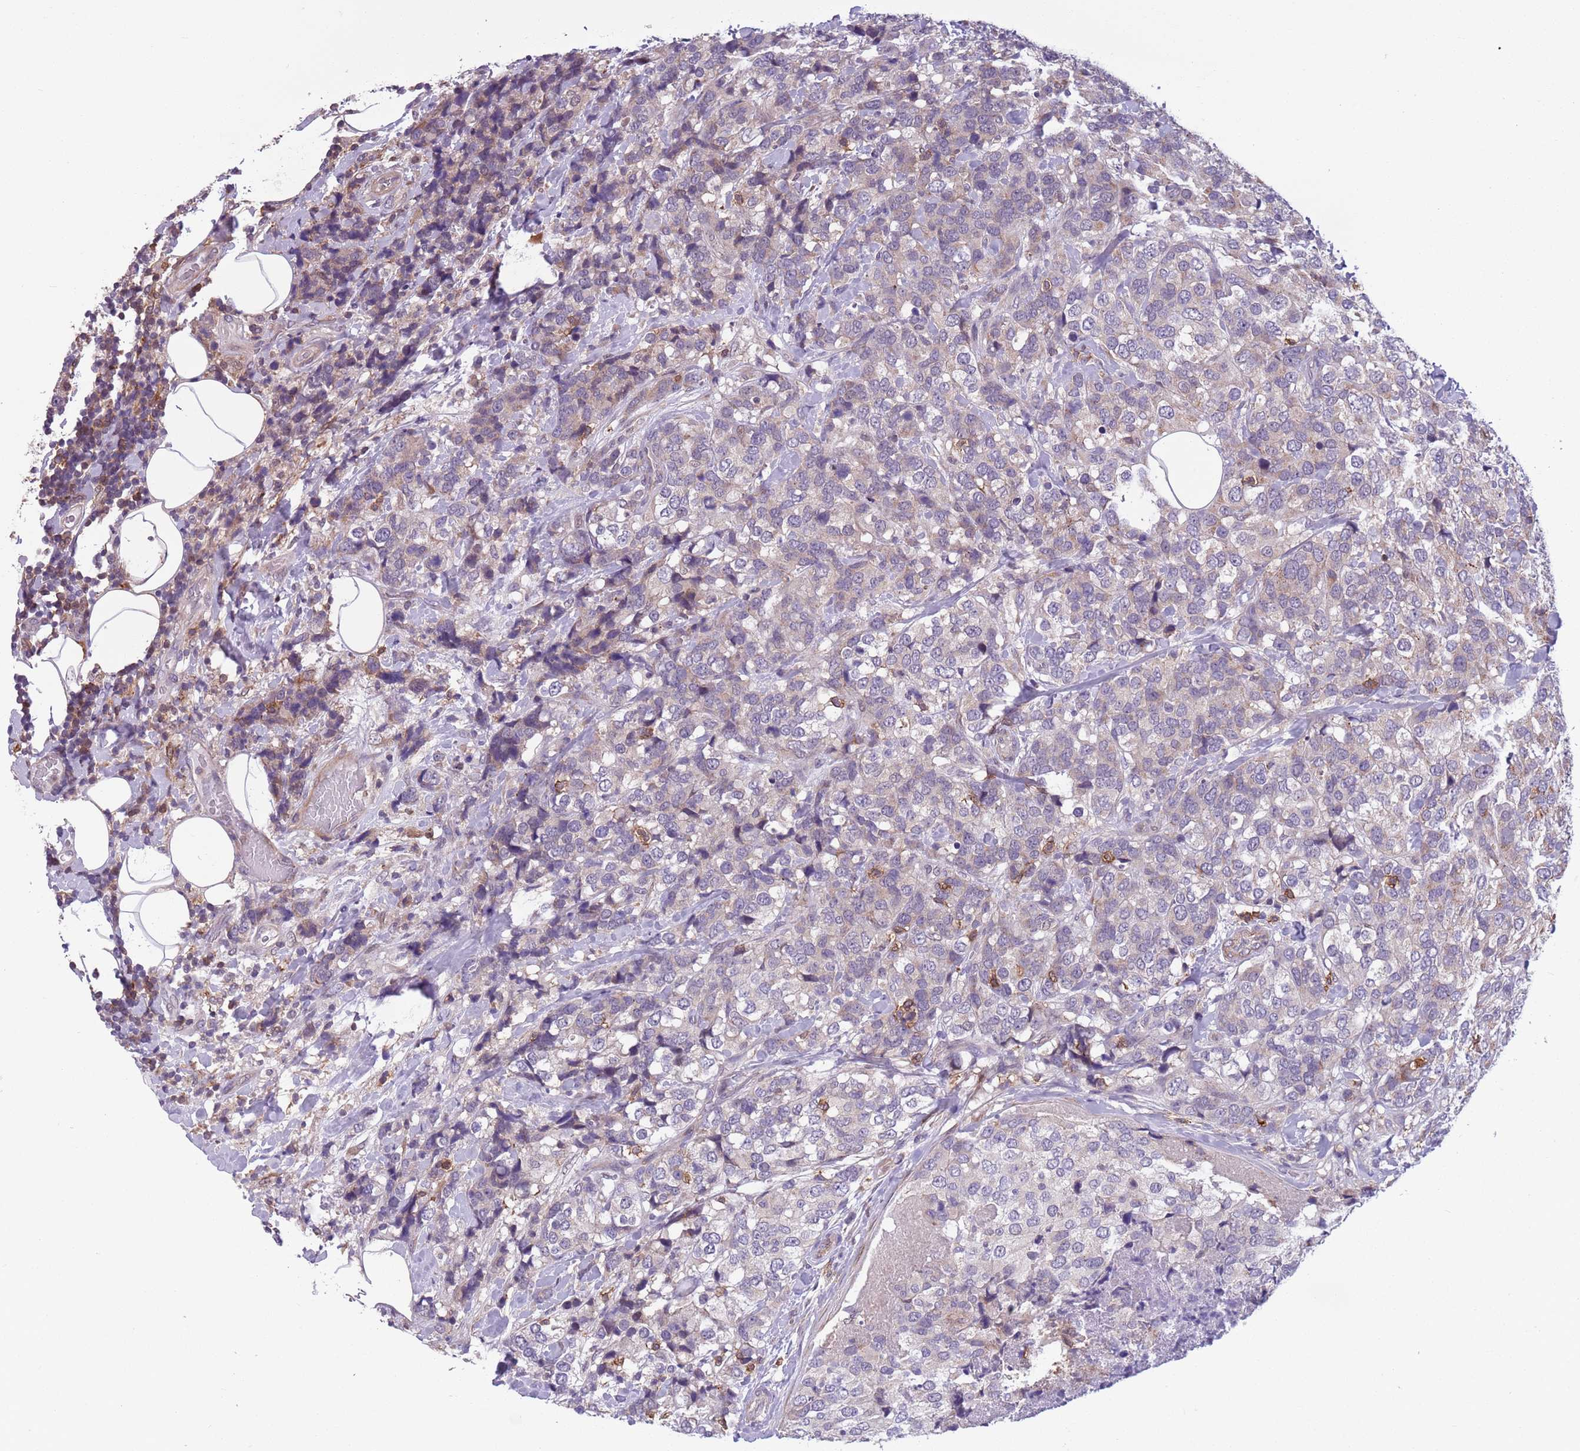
{"staining": {"intensity": "negative", "quantity": "none", "location": "none"}, "tissue": "breast cancer", "cell_type": "Tumor cells", "image_type": "cancer", "snomed": [{"axis": "morphology", "description": "Lobular carcinoma"}, {"axis": "topography", "description": "Breast"}], "caption": "This is an IHC micrograph of breast lobular carcinoma. There is no staining in tumor cells.", "gene": "JAML", "patient": {"sex": "female", "age": 59}}